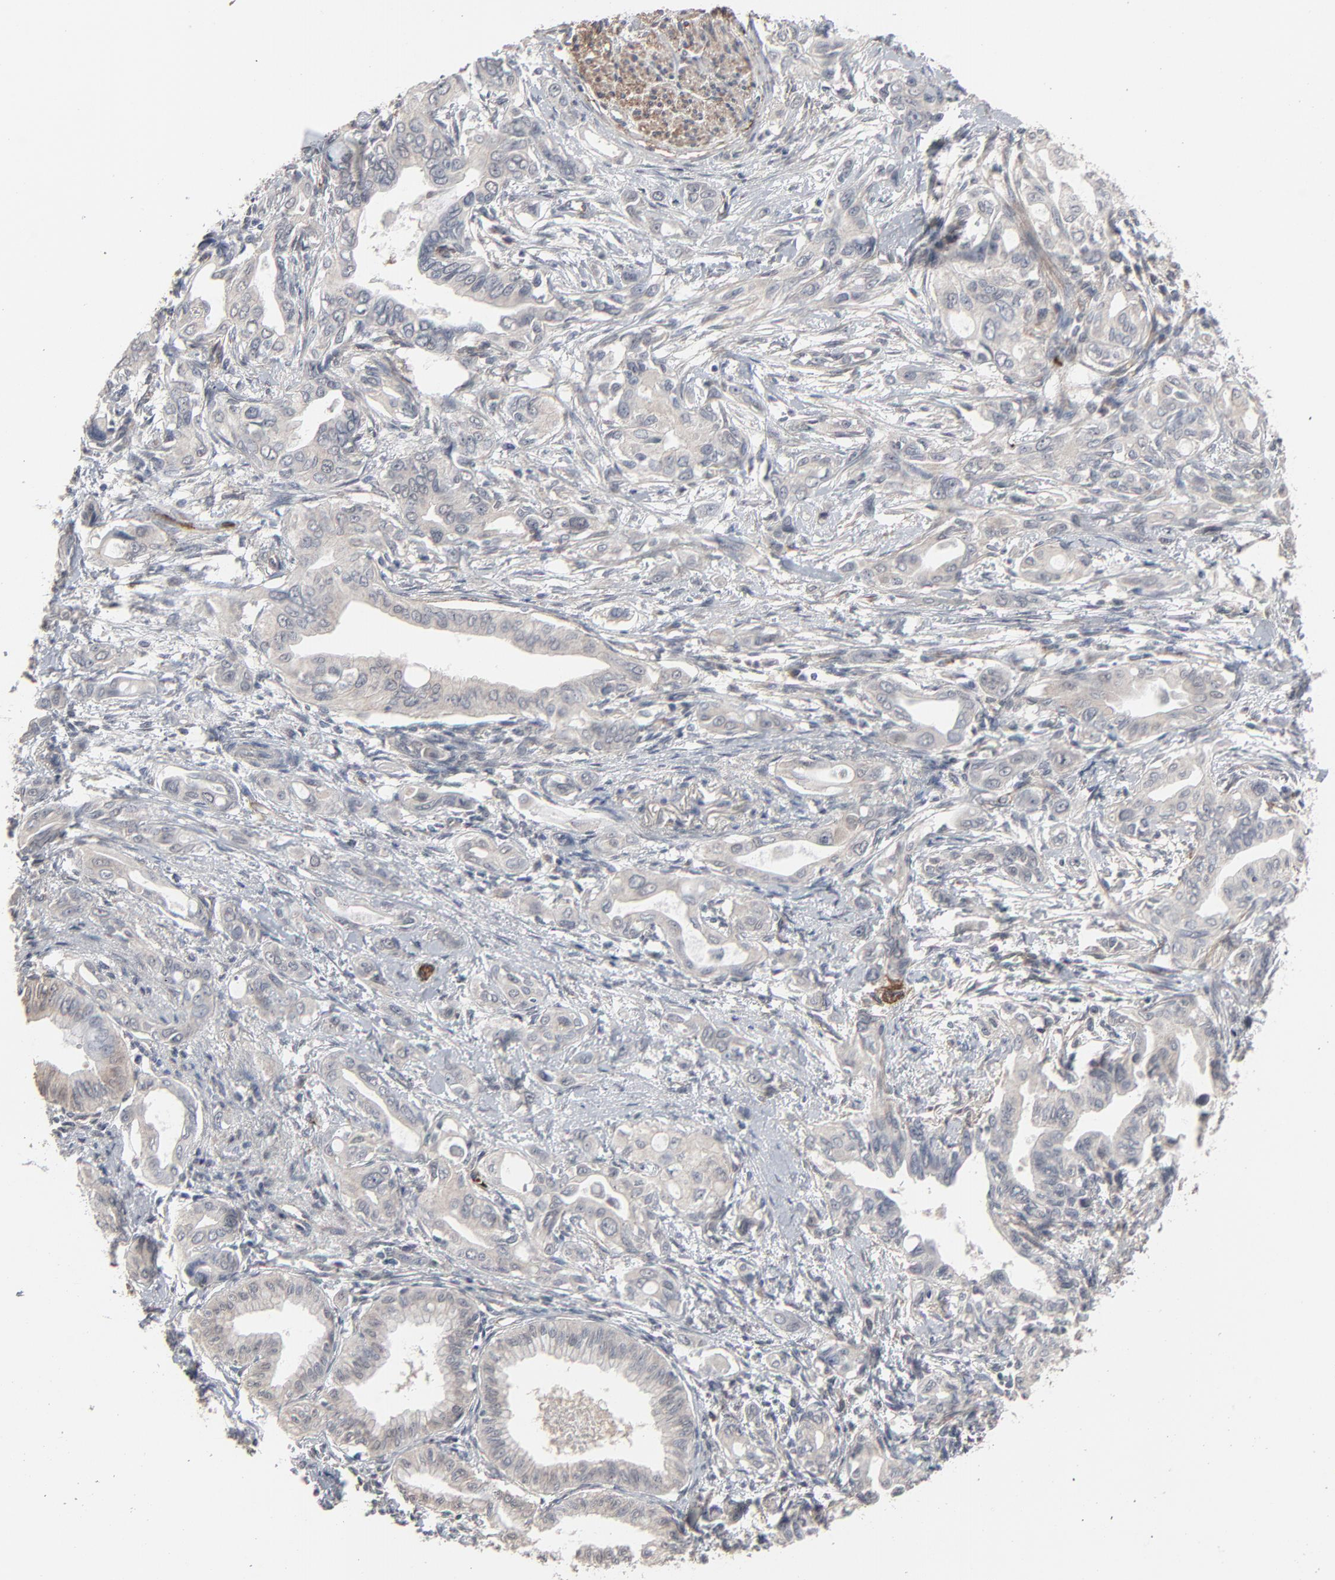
{"staining": {"intensity": "negative", "quantity": "none", "location": "none"}, "tissue": "pancreatic cancer", "cell_type": "Tumor cells", "image_type": "cancer", "snomed": [{"axis": "morphology", "description": "Adenocarcinoma, NOS"}, {"axis": "topography", "description": "Pancreas"}], "caption": "This is an immunohistochemistry (IHC) photomicrograph of human adenocarcinoma (pancreatic). There is no staining in tumor cells.", "gene": "JAM3", "patient": {"sex": "female", "age": 60}}